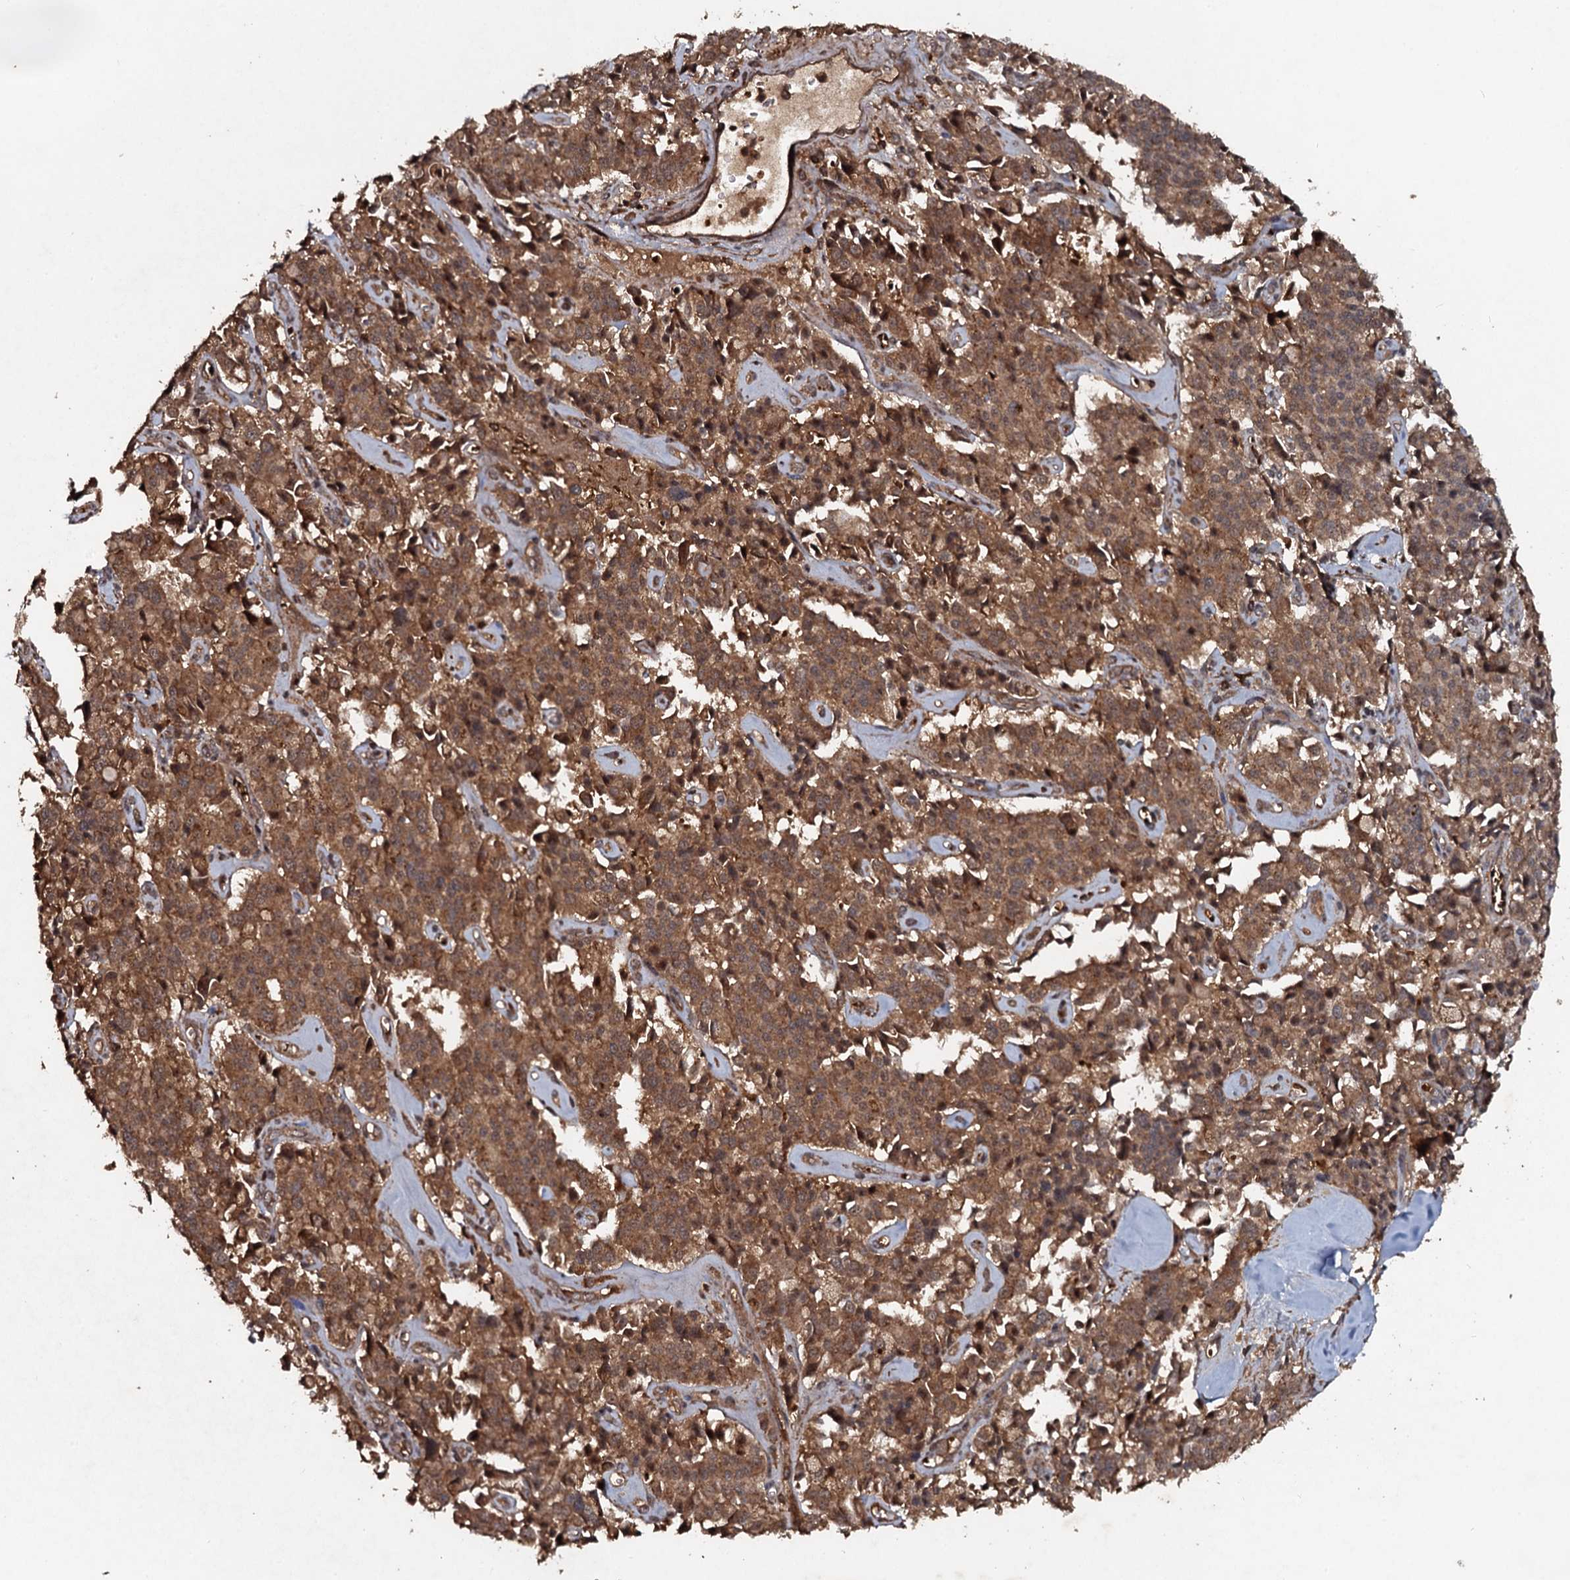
{"staining": {"intensity": "moderate", "quantity": ">75%", "location": "cytoplasmic/membranous"}, "tissue": "pancreatic cancer", "cell_type": "Tumor cells", "image_type": "cancer", "snomed": [{"axis": "morphology", "description": "Adenocarcinoma, NOS"}, {"axis": "topography", "description": "Pancreas"}], "caption": "Protein expression analysis of pancreatic adenocarcinoma demonstrates moderate cytoplasmic/membranous expression in about >75% of tumor cells.", "gene": "ADGRG3", "patient": {"sex": "male", "age": 65}}